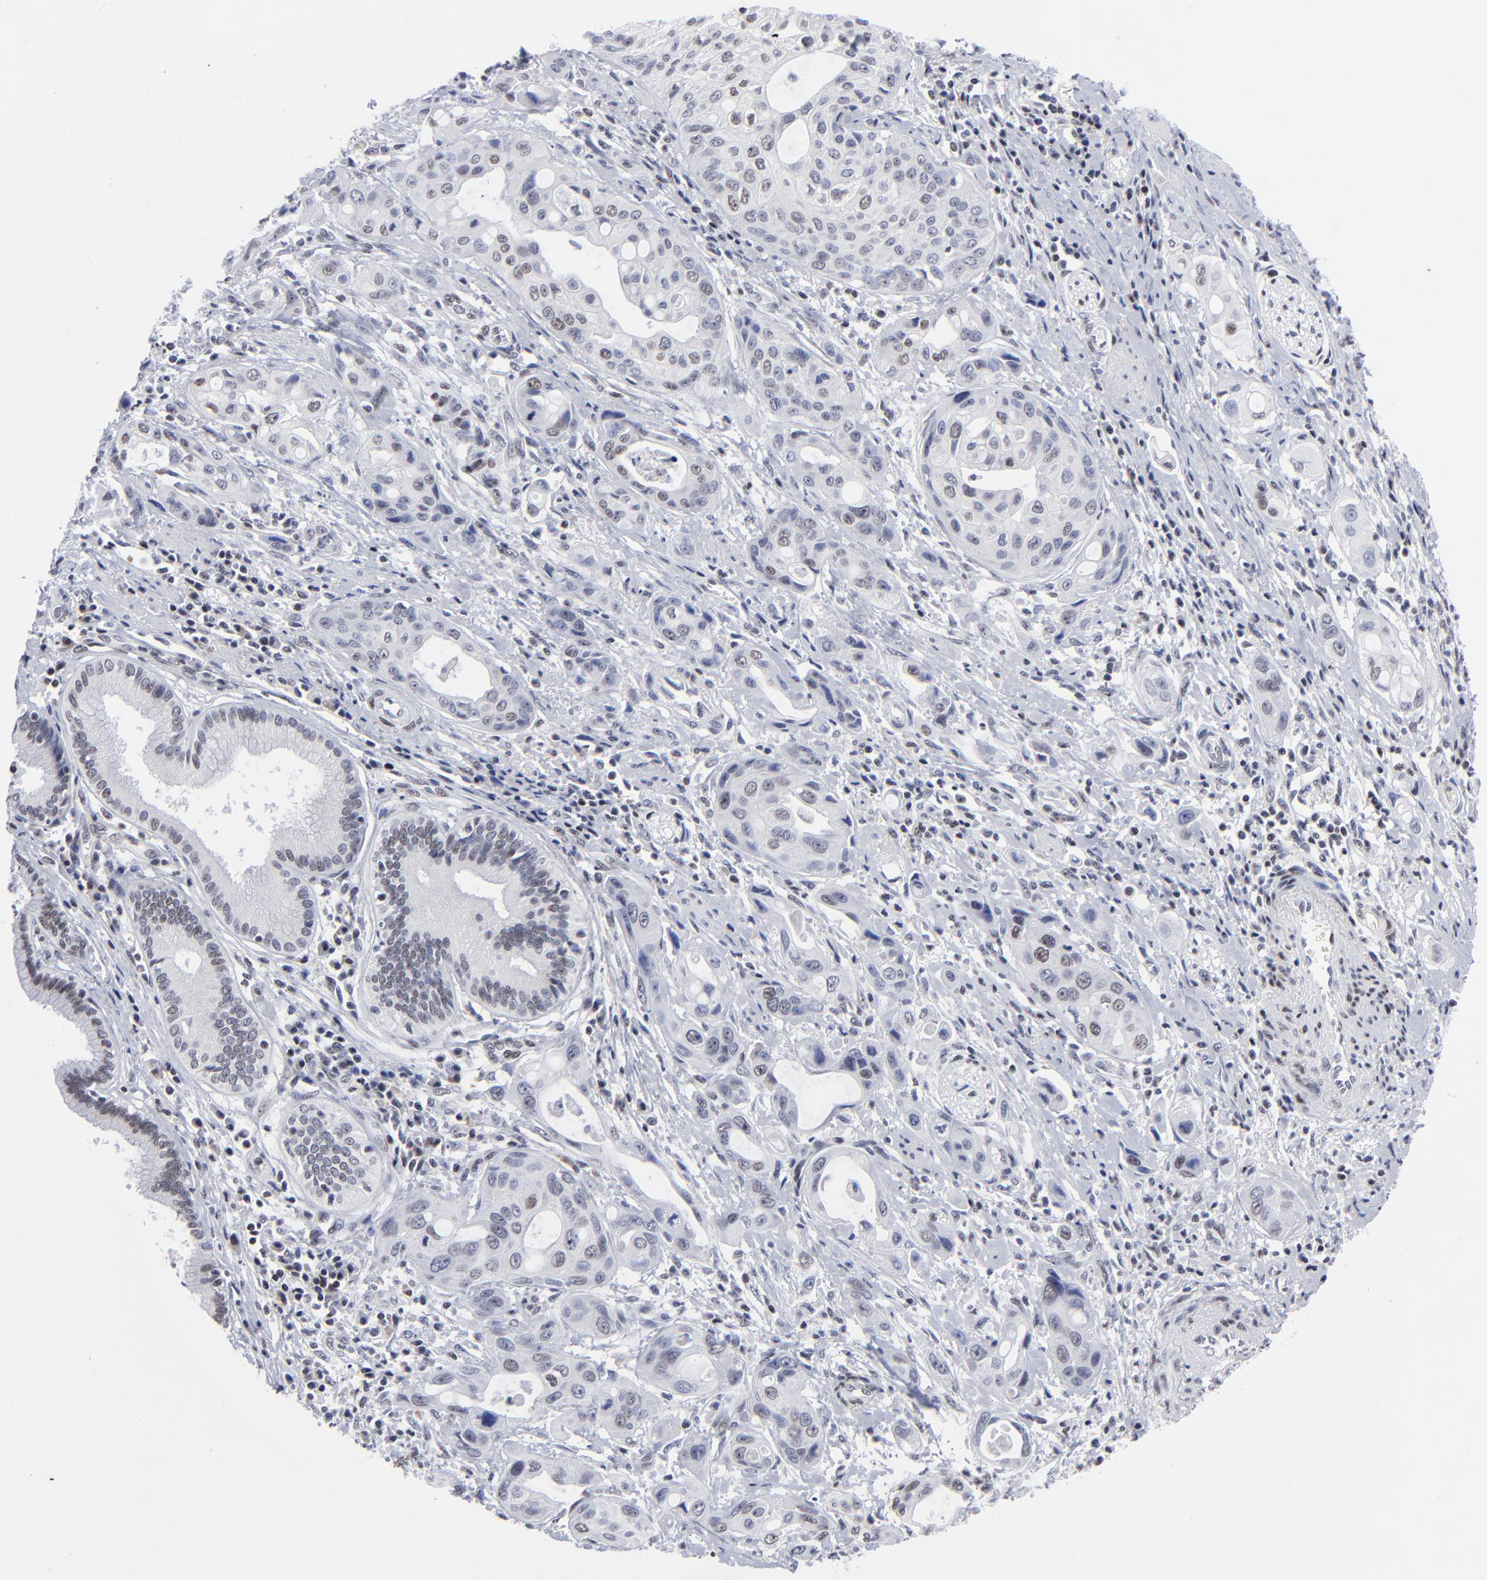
{"staining": {"intensity": "weak", "quantity": "25%-75%", "location": "nuclear"}, "tissue": "pancreatic cancer", "cell_type": "Tumor cells", "image_type": "cancer", "snomed": [{"axis": "morphology", "description": "Adenocarcinoma, NOS"}, {"axis": "topography", "description": "Pancreas"}], "caption": "High-magnification brightfield microscopy of pancreatic cancer (adenocarcinoma) stained with DAB (3,3'-diaminobenzidine) (brown) and counterstained with hematoxylin (blue). tumor cells exhibit weak nuclear staining is present in approximately25%-75% of cells.", "gene": "SP2", "patient": {"sex": "female", "age": 60}}